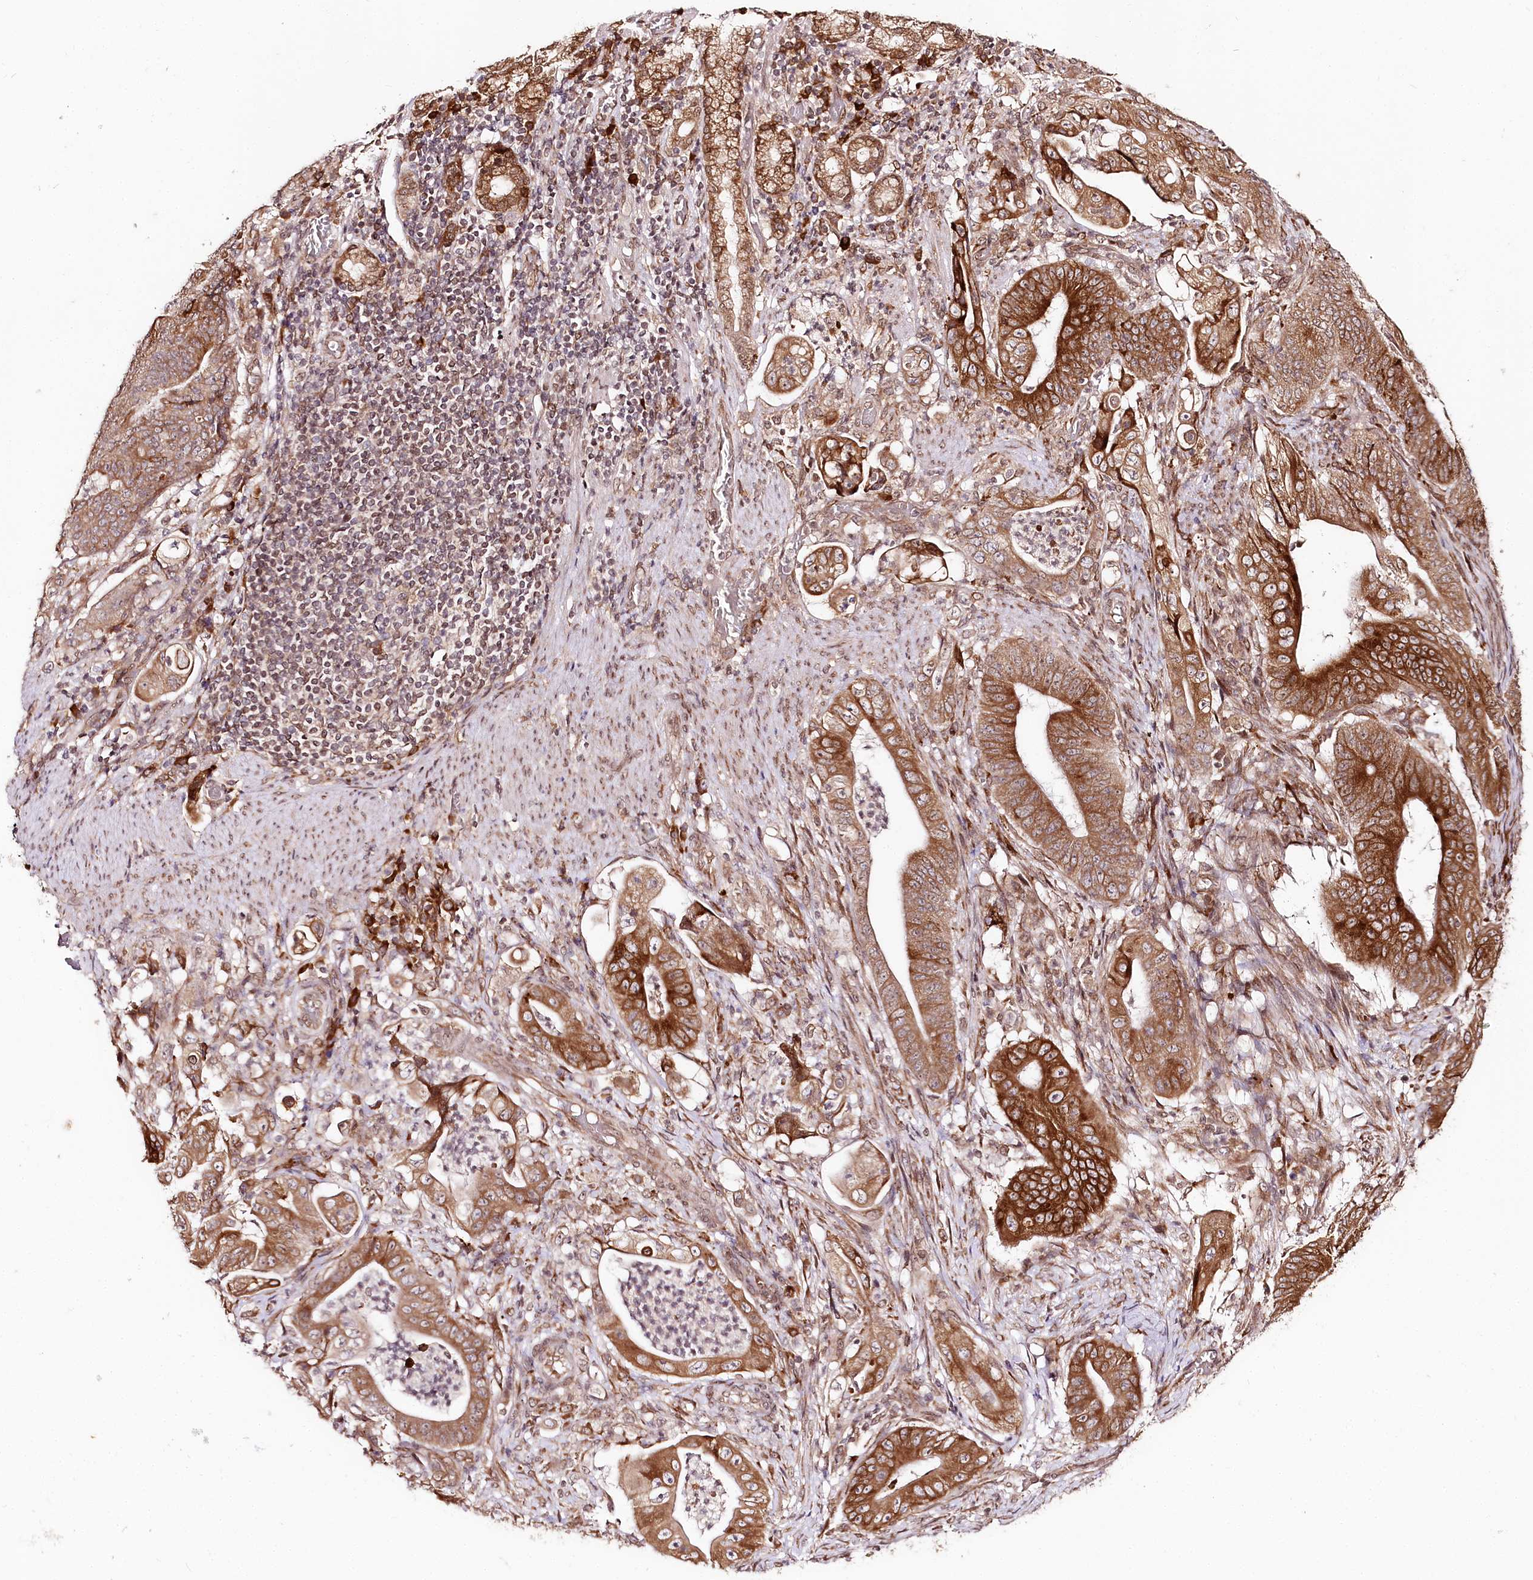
{"staining": {"intensity": "strong", "quantity": ">75%", "location": "cytoplasmic/membranous"}, "tissue": "stomach cancer", "cell_type": "Tumor cells", "image_type": "cancer", "snomed": [{"axis": "morphology", "description": "Adenocarcinoma, NOS"}, {"axis": "topography", "description": "Stomach"}], "caption": "A photomicrograph of human stomach cancer stained for a protein displays strong cytoplasmic/membranous brown staining in tumor cells.", "gene": "ENSG00000144785", "patient": {"sex": "female", "age": 73}}